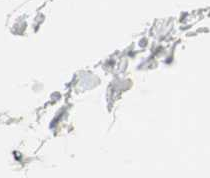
{"staining": {"intensity": "weak", "quantity": ">75%", "location": "cytoplasmic/membranous"}, "tissue": "adipose tissue", "cell_type": "Adipocytes", "image_type": "normal", "snomed": [{"axis": "morphology", "description": "Normal tissue, NOS"}, {"axis": "topography", "description": "Breast"}, {"axis": "topography", "description": "Adipose tissue"}], "caption": "The photomicrograph demonstrates immunohistochemical staining of benign adipose tissue. There is weak cytoplasmic/membranous staining is present in about >75% of adipocytes.", "gene": "MAPRE3", "patient": {"sex": "female", "age": 25}}